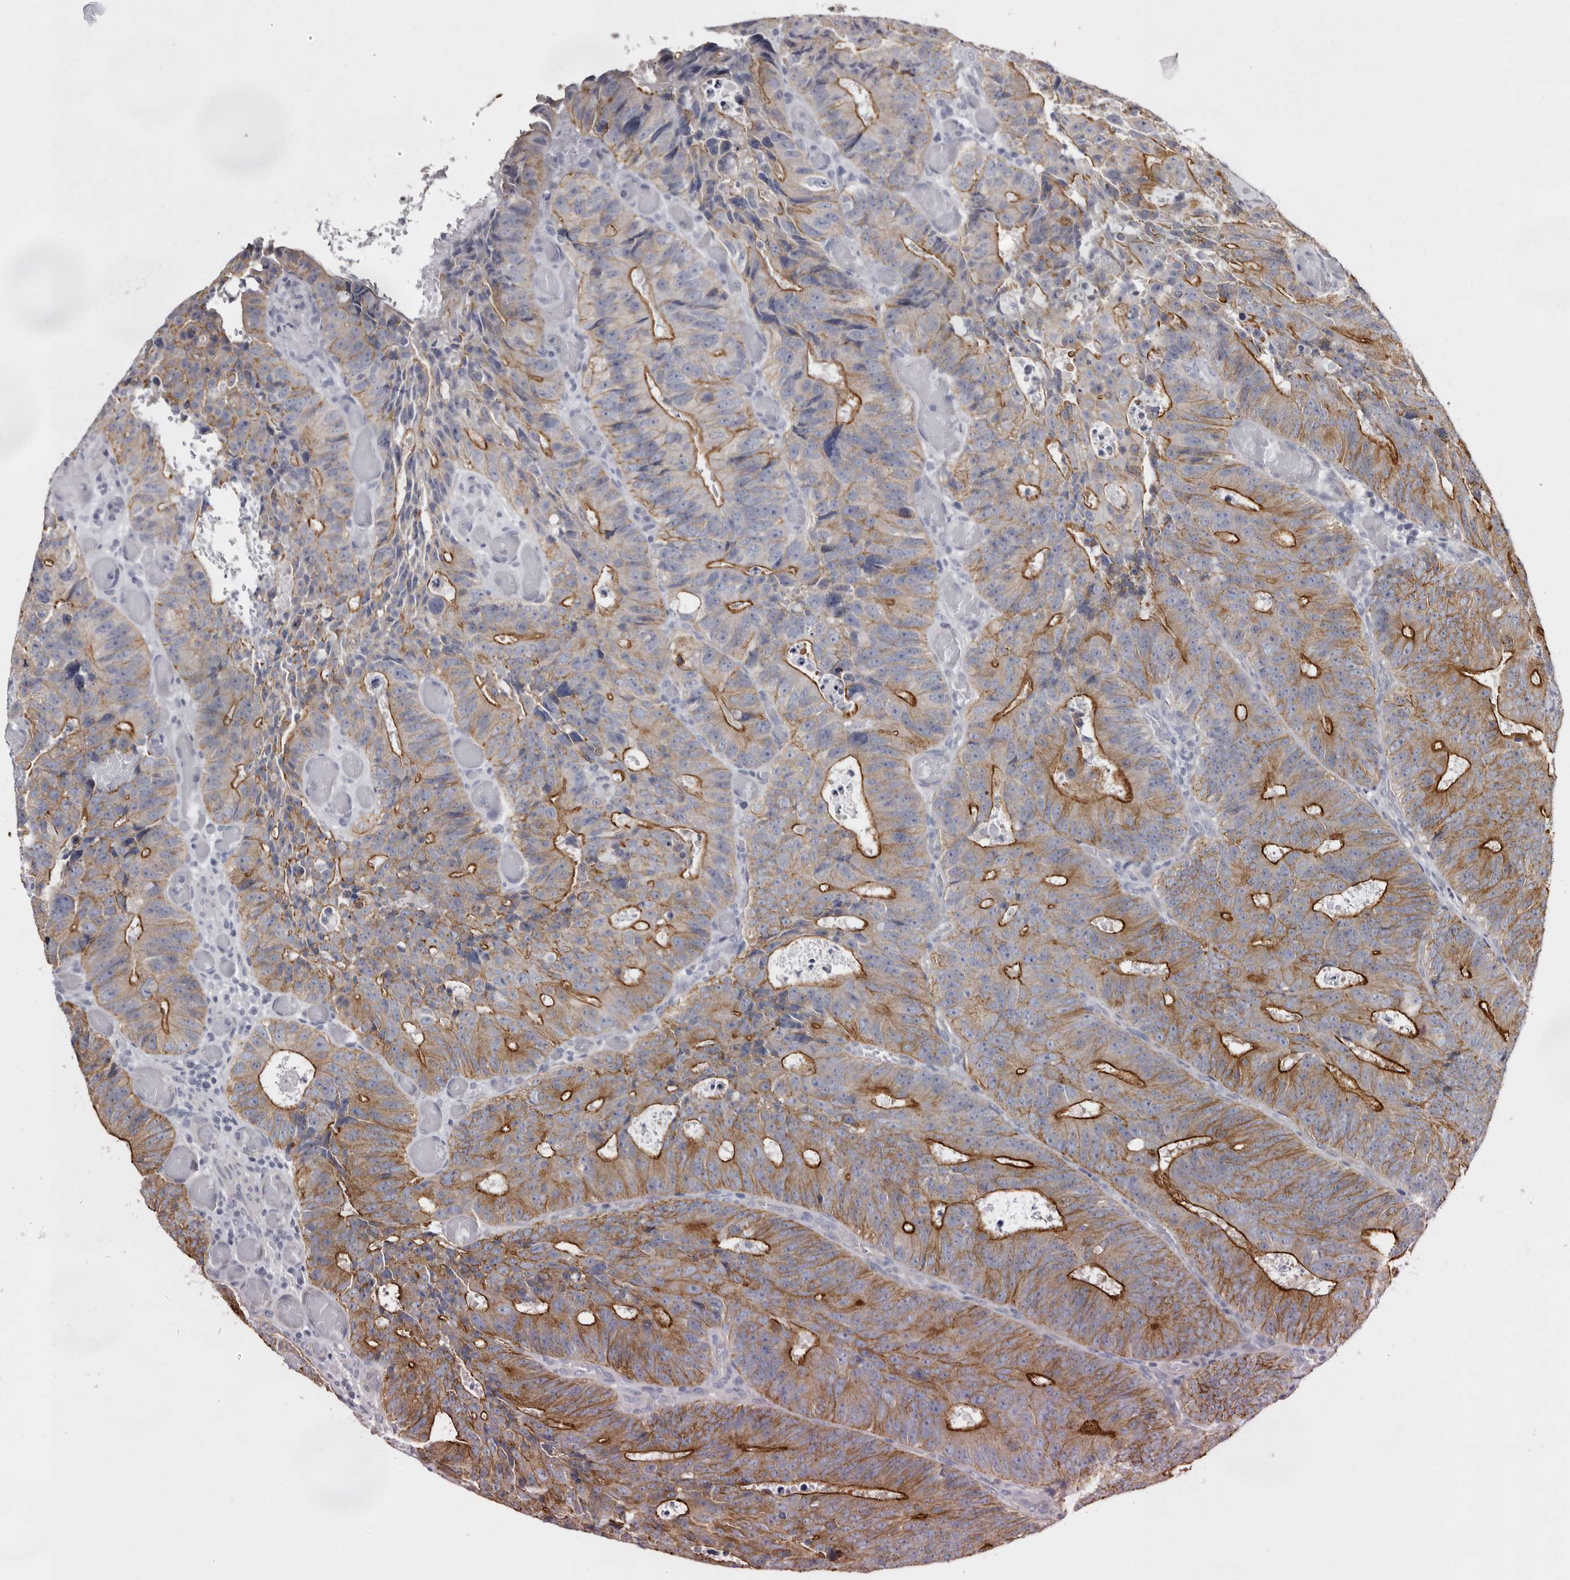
{"staining": {"intensity": "moderate", "quantity": "25%-75%", "location": "cytoplasmic/membranous"}, "tissue": "colorectal cancer", "cell_type": "Tumor cells", "image_type": "cancer", "snomed": [{"axis": "morphology", "description": "Adenocarcinoma, NOS"}, {"axis": "topography", "description": "Colon"}], "caption": "Immunohistochemical staining of human colorectal adenocarcinoma displays medium levels of moderate cytoplasmic/membranous expression in about 25%-75% of tumor cells.", "gene": "LAD1", "patient": {"sex": "male", "age": 87}}